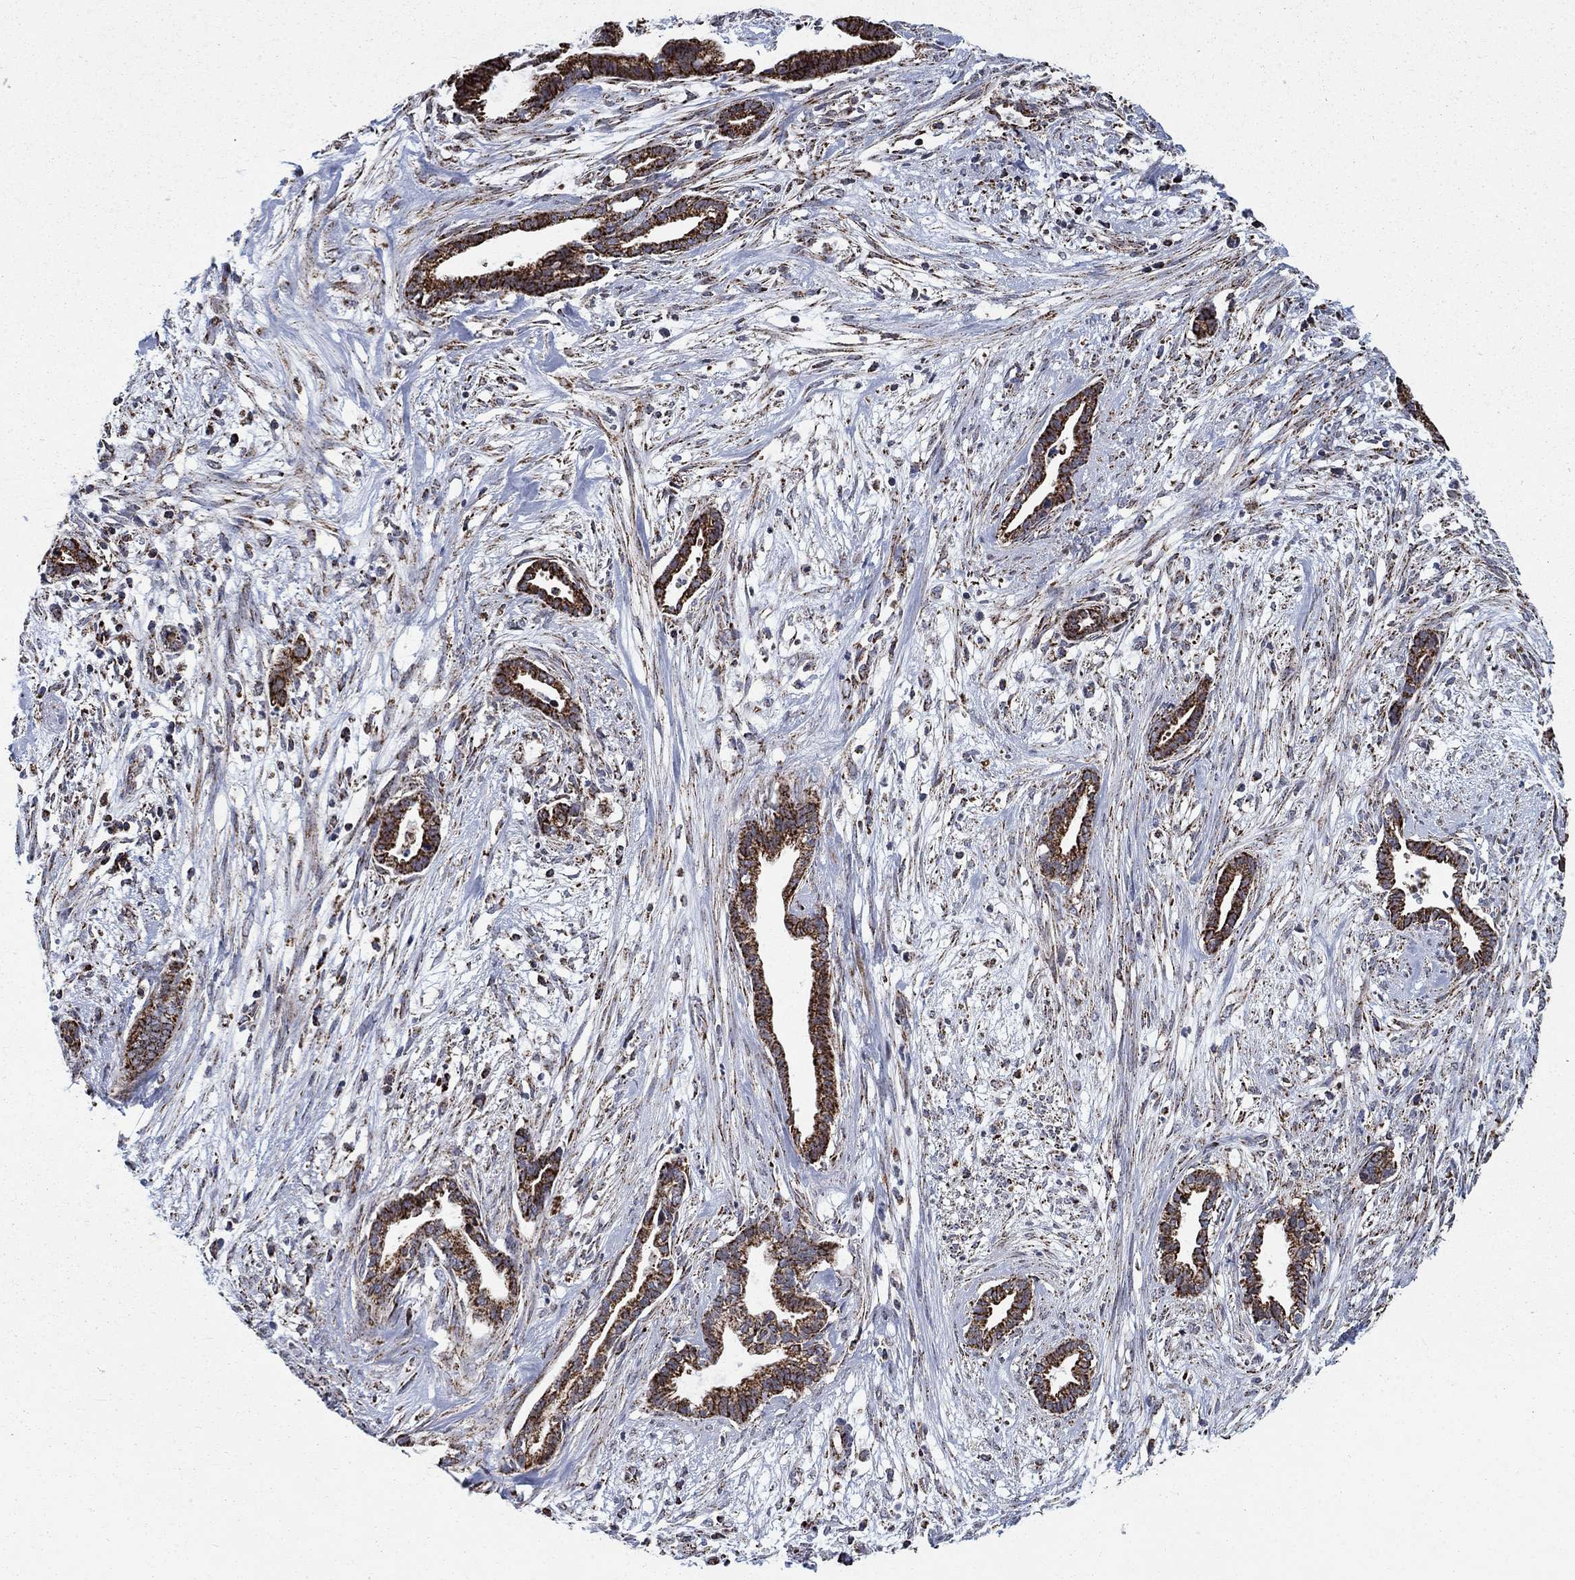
{"staining": {"intensity": "strong", "quantity": ">75%", "location": "cytoplasmic/membranous"}, "tissue": "cervical cancer", "cell_type": "Tumor cells", "image_type": "cancer", "snomed": [{"axis": "morphology", "description": "Adenocarcinoma, NOS"}, {"axis": "topography", "description": "Cervix"}], "caption": "Cervical cancer (adenocarcinoma) was stained to show a protein in brown. There is high levels of strong cytoplasmic/membranous staining in about >75% of tumor cells.", "gene": "MOAP1", "patient": {"sex": "female", "age": 62}}